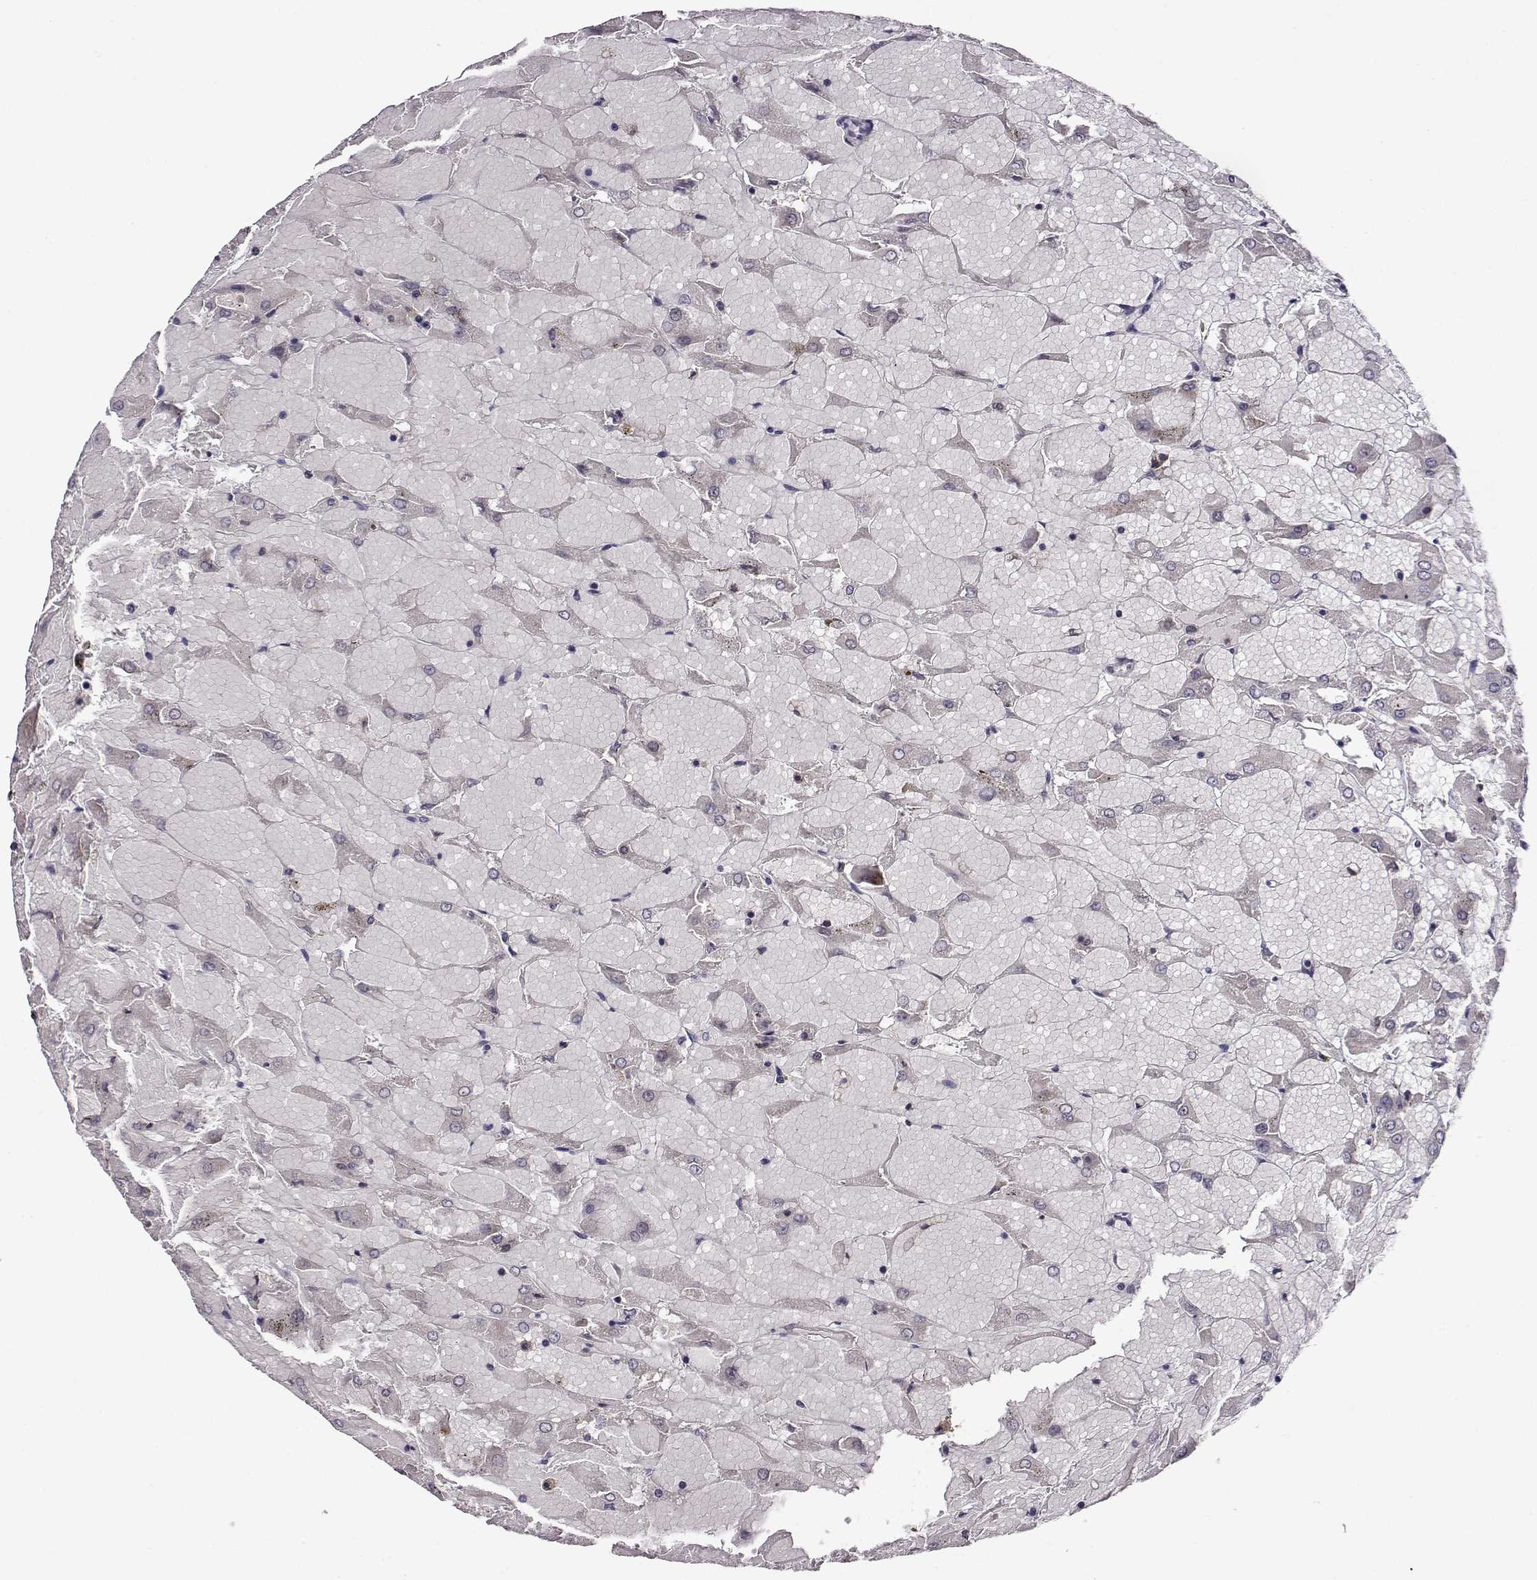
{"staining": {"intensity": "negative", "quantity": "none", "location": "none"}, "tissue": "renal cancer", "cell_type": "Tumor cells", "image_type": "cancer", "snomed": [{"axis": "morphology", "description": "Adenocarcinoma, NOS"}, {"axis": "topography", "description": "Kidney"}], "caption": "Renal cancer (adenocarcinoma) stained for a protein using immunohistochemistry shows no staining tumor cells.", "gene": "AKR1B1", "patient": {"sex": "male", "age": 72}}